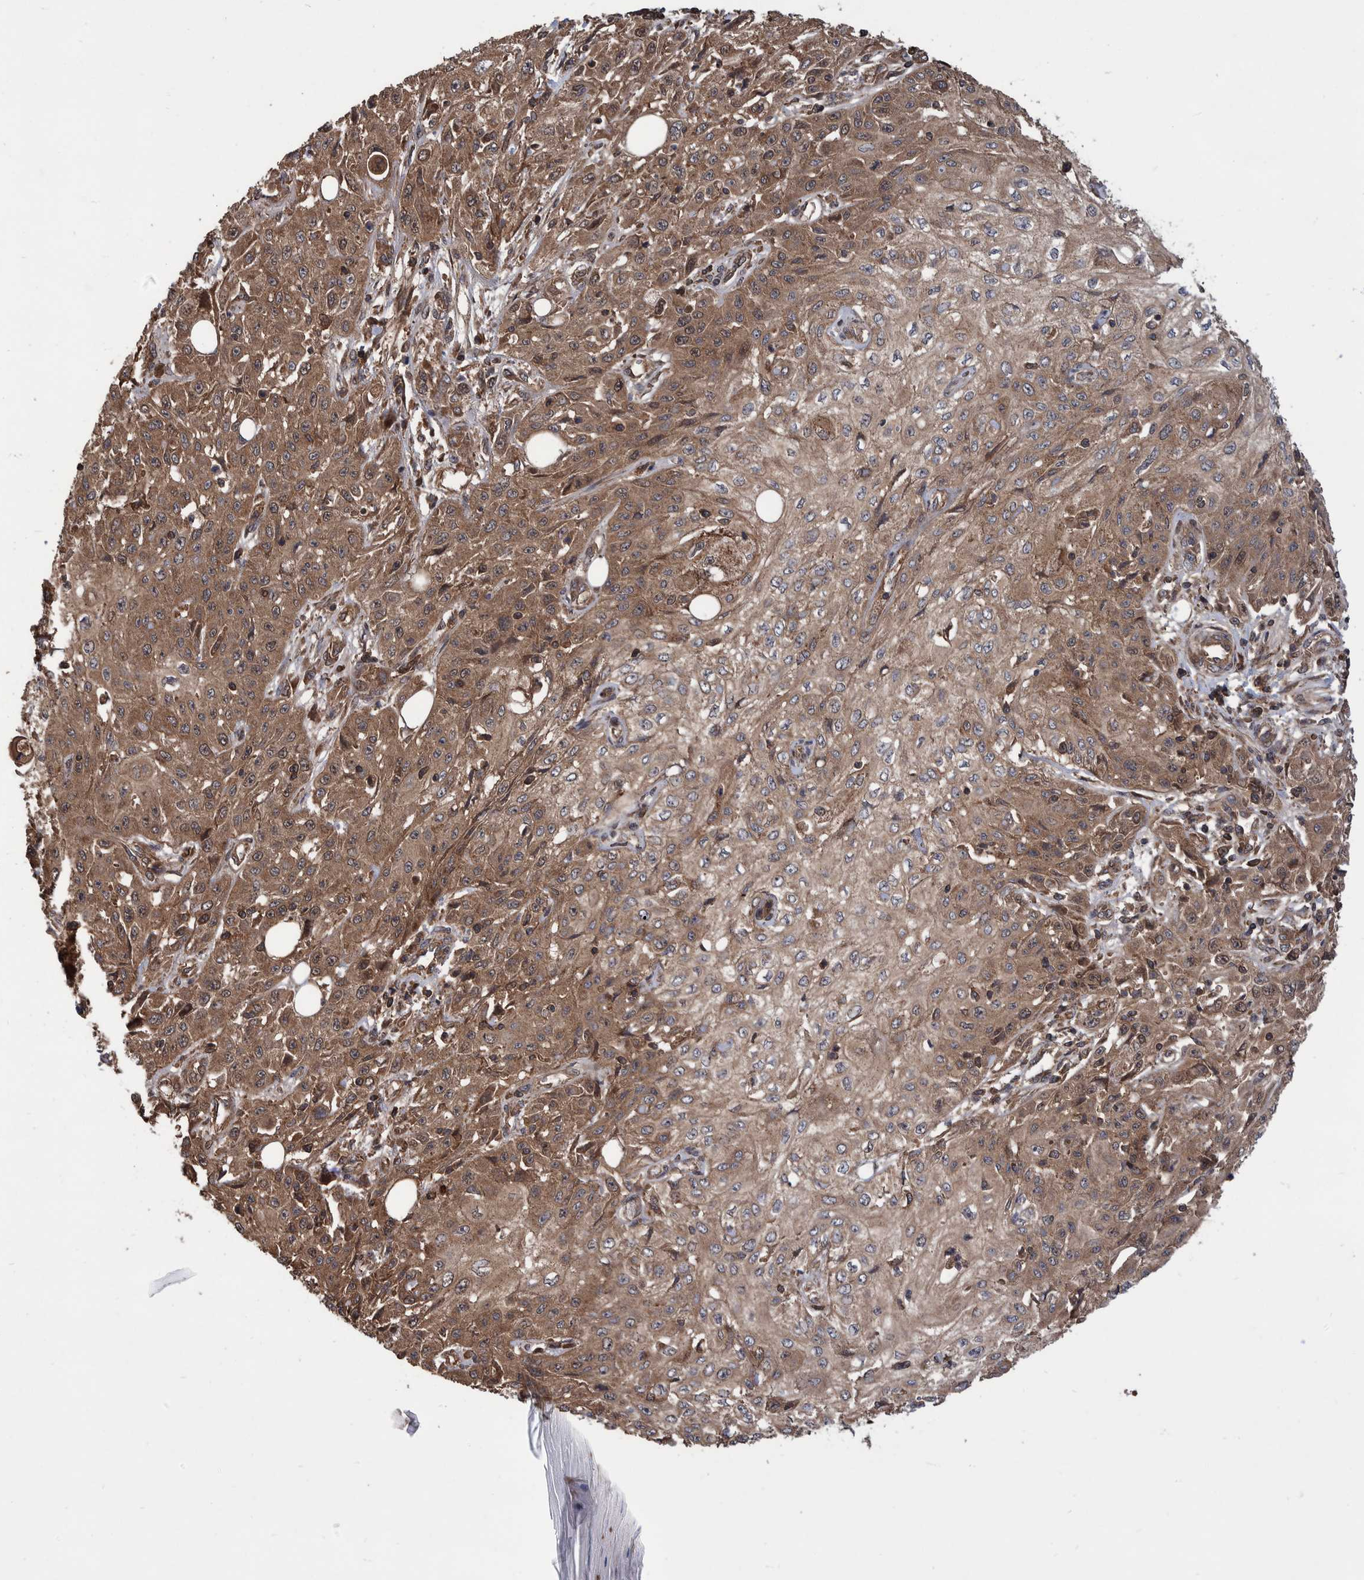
{"staining": {"intensity": "moderate", "quantity": ">75%", "location": "cytoplasmic/membranous"}, "tissue": "skin cancer", "cell_type": "Tumor cells", "image_type": "cancer", "snomed": [{"axis": "morphology", "description": "Squamous cell carcinoma, NOS"}, {"axis": "morphology", "description": "Squamous cell carcinoma, metastatic, NOS"}, {"axis": "topography", "description": "Skin"}, {"axis": "topography", "description": "Lymph node"}], "caption": "The histopathology image demonstrates immunohistochemical staining of metastatic squamous cell carcinoma (skin). There is moderate cytoplasmic/membranous staining is appreciated in approximately >75% of tumor cells. Nuclei are stained in blue.", "gene": "VBP1", "patient": {"sex": "male", "age": 75}}